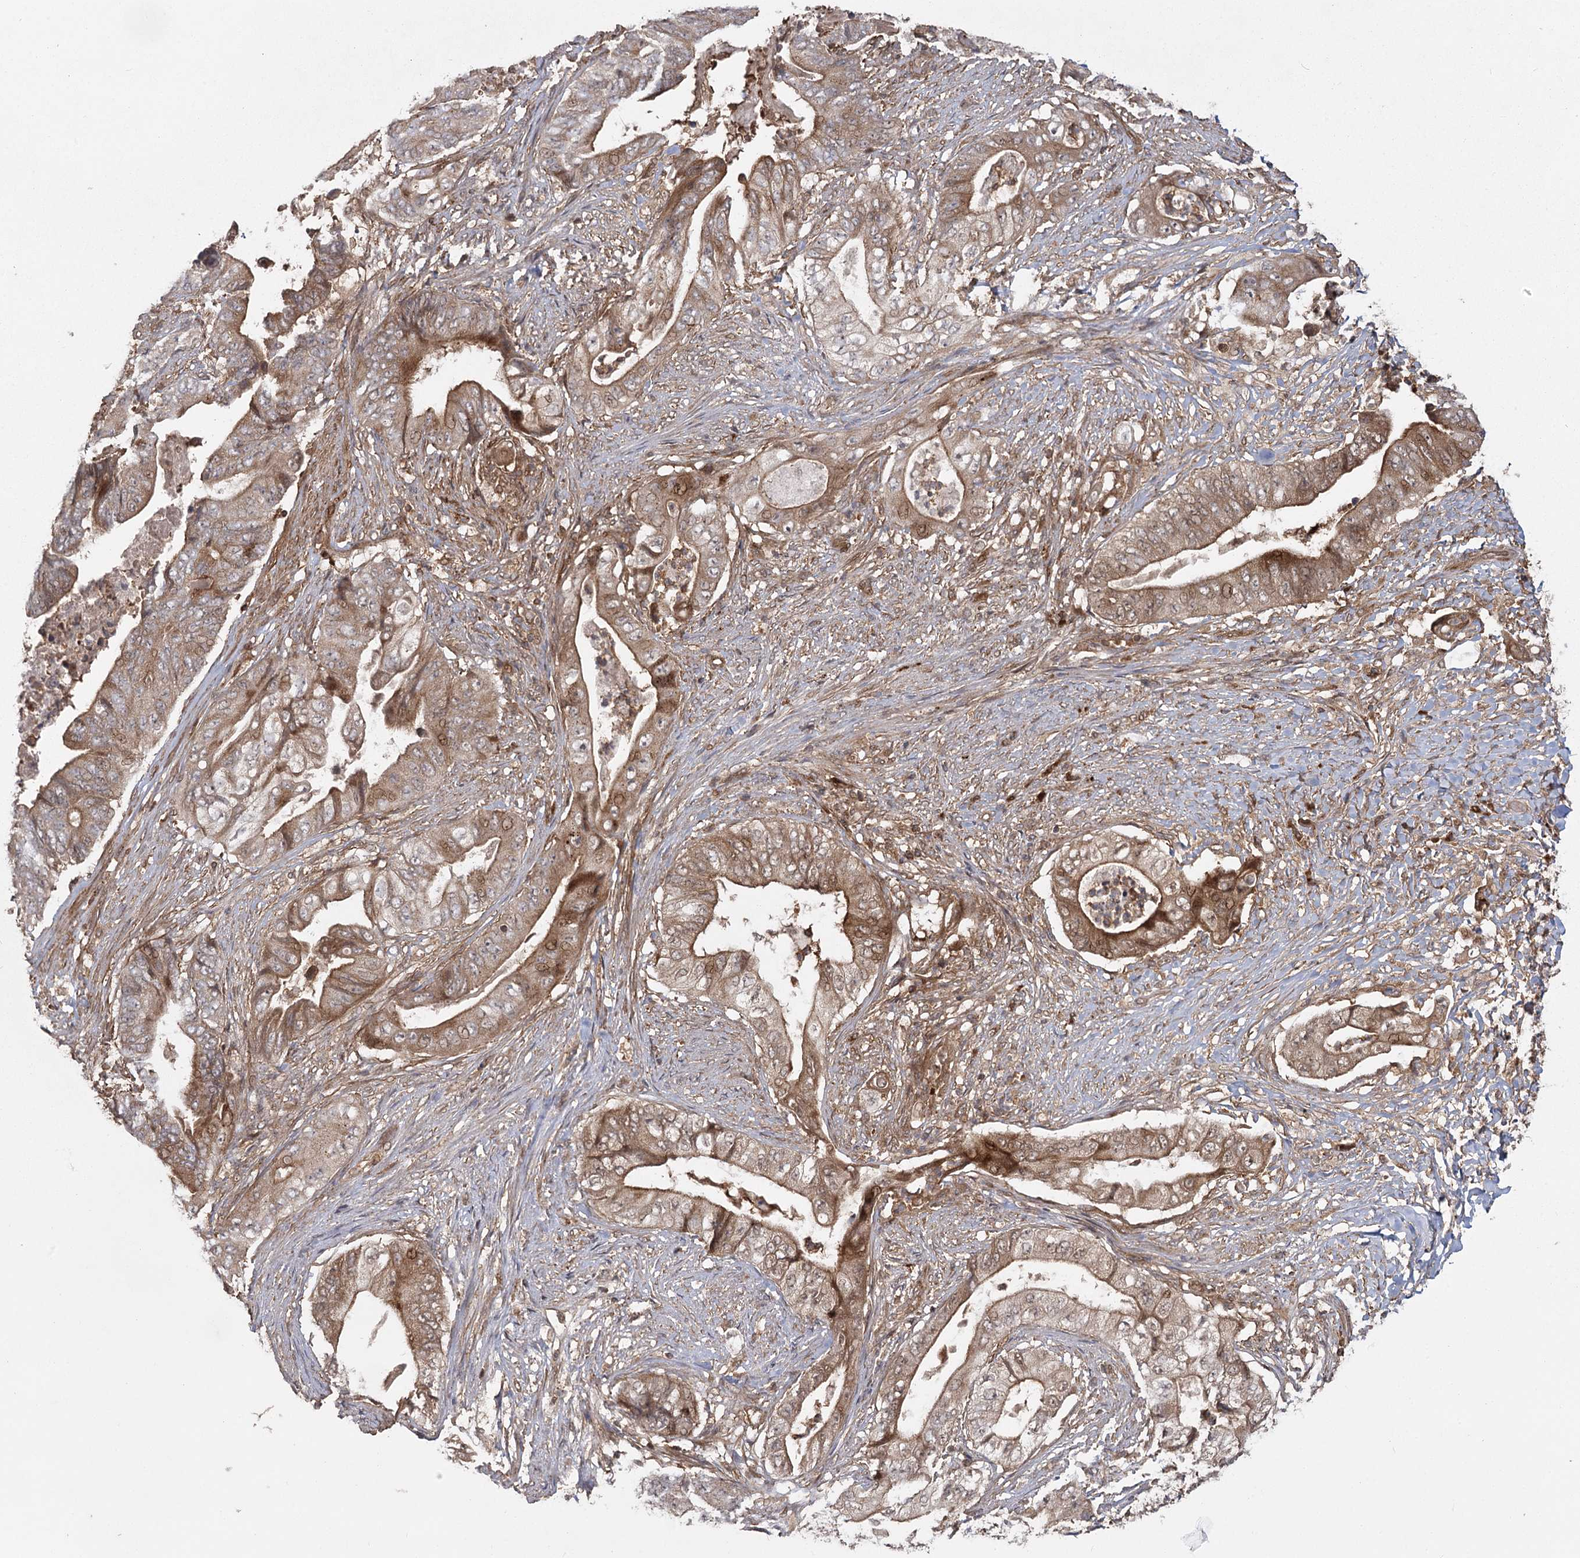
{"staining": {"intensity": "moderate", "quantity": ">75%", "location": "cytoplasmic/membranous,nuclear"}, "tissue": "stomach cancer", "cell_type": "Tumor cells", "image_type": "cancer", "snomed": [{"axis": "morphology", "description": "Adenocarcinoma, NOS"}, {"axis": "topography", "description": "Stomach"}], "caption": "High-magnification brightfield microscopy of stomach cancer (adenocarcinoma) stained with DAB (3,3'-diaminobenzidine) (brown) and counterstained with hematoxylin (blue). tumor cells exhibit moderate cytoplasmic/membranous and nuclear expression is appreciated in about>75% of cells.", "gene": "MDFIC", "patient": {"sex": "female", "age": 73}}